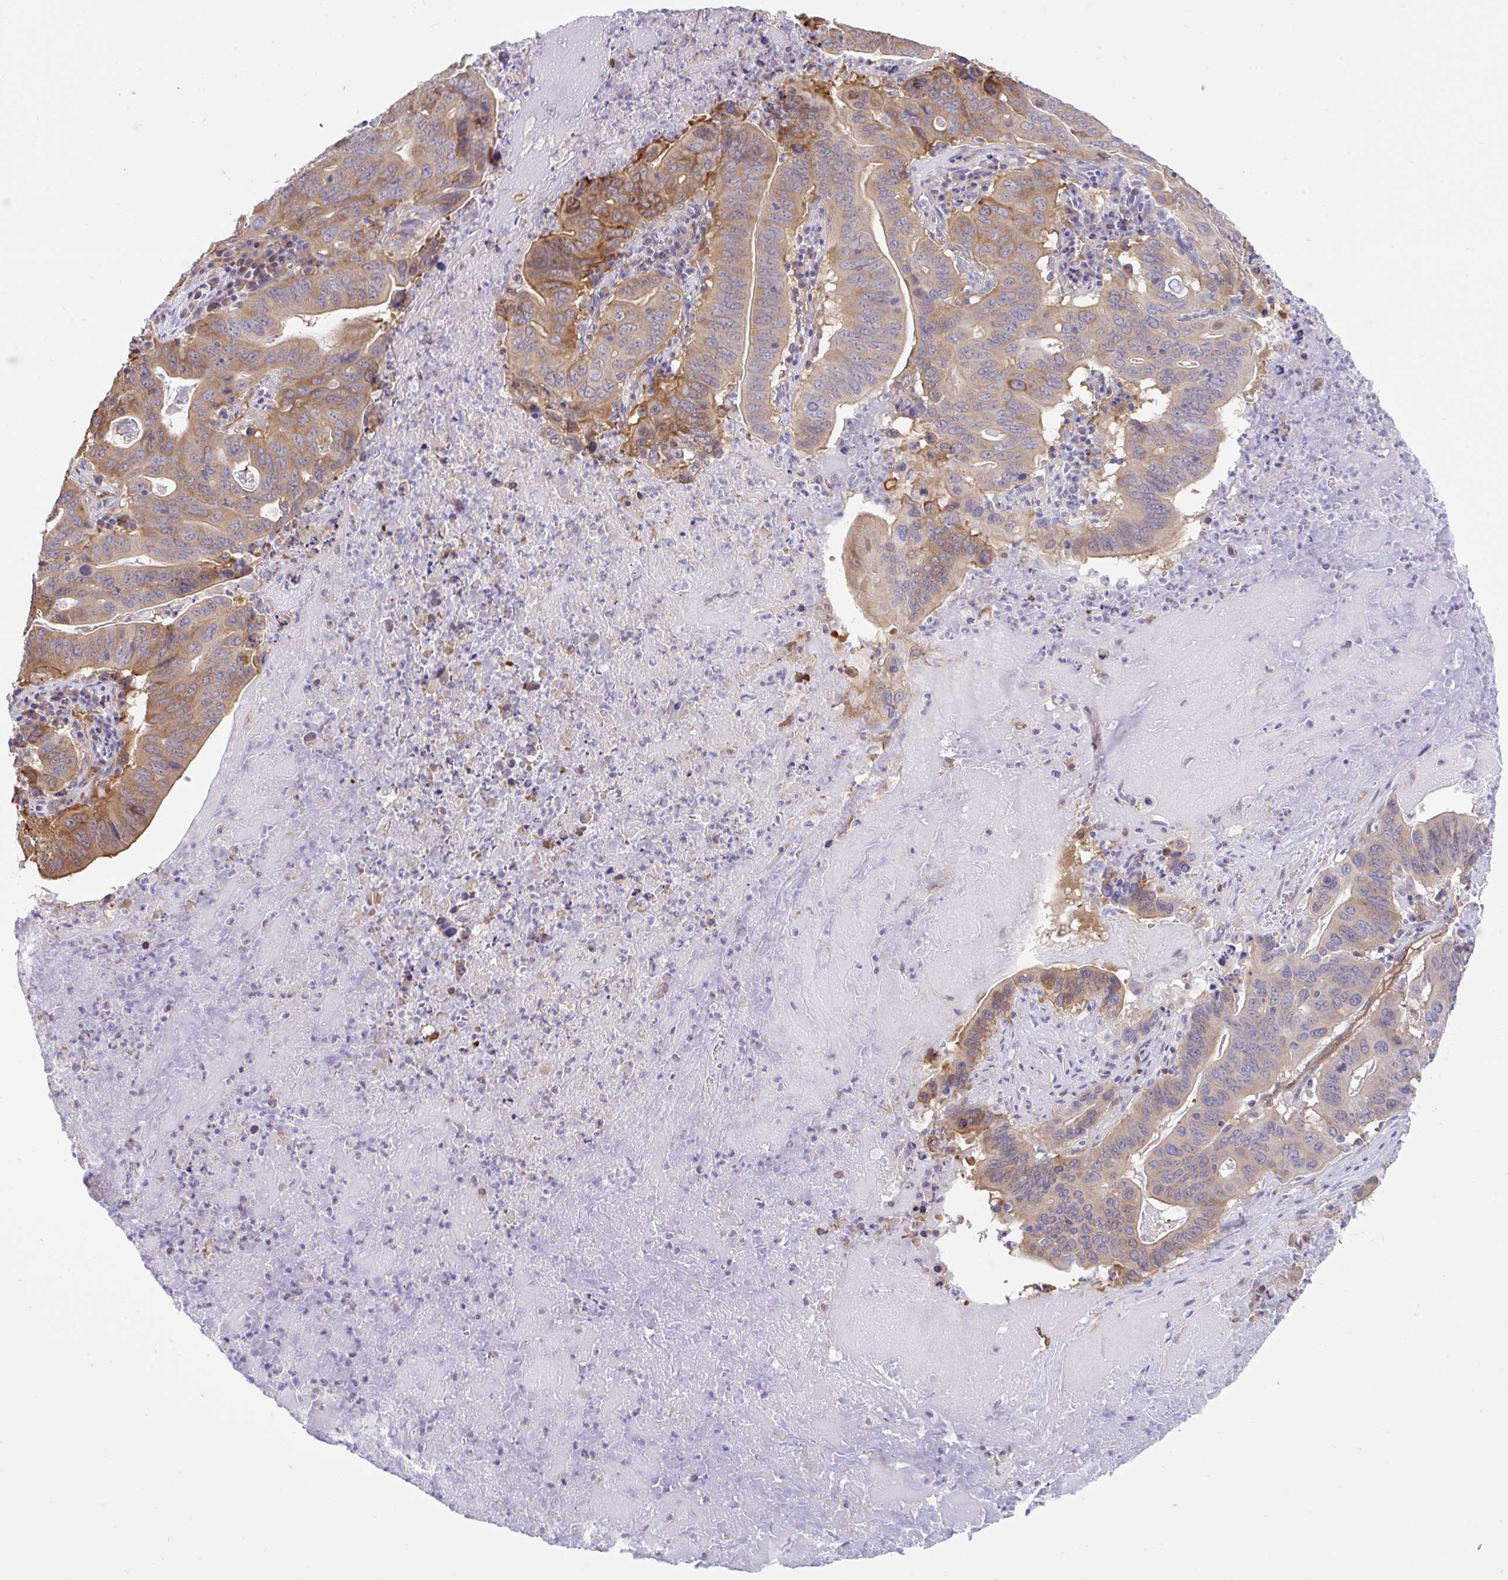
{"staining": {"intensity": "moderate", "quantity": "25%-75%", "location": "cytoplasmic/membranous"}, "tissue": "lung cancer", "cell_type": "Tumor cells", "image_type": "cancer", "snomed": [{"axis": "morphology", "description": "Adenocarcinoma, NOS"}, {"axis": "topography", "description": "Lung"}], "caption": "Immunohistochemistry of lung adenocarcinoma reveals medium levels of moderate cytoplasmic/membranous expression in about 25%-75% of tumor cells.", "gene": "EEF1A2", "patient": {"sex": "female", "age": 60}}